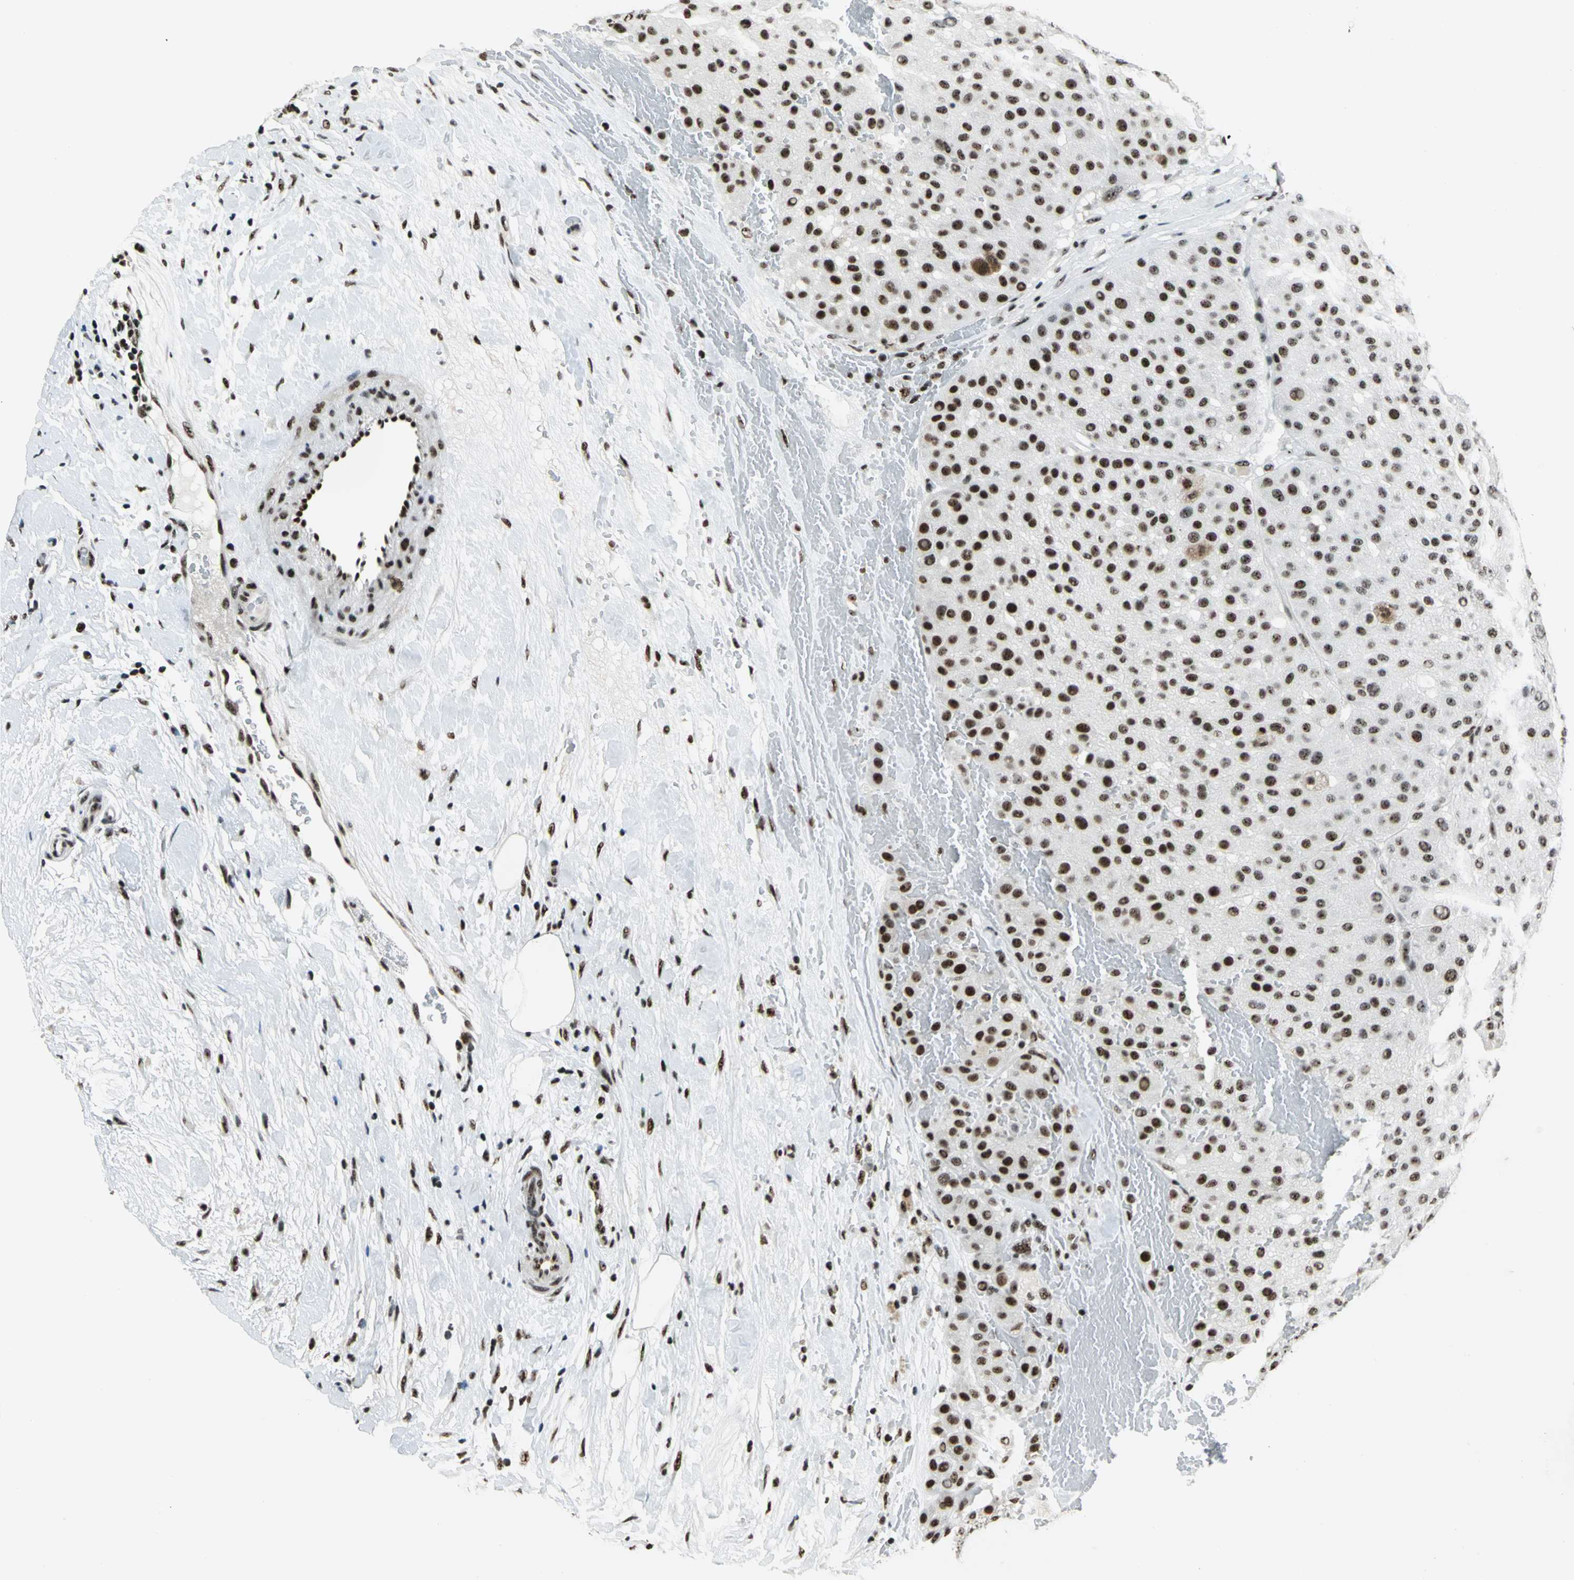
{"staining": {"intensity": "weak", "quantity": "25%-75%", "location": "nuclear"}, "tissue": "melanoma", "cell_type": "Tumor cells", "image_type": "cancer", "snomed": [{"axis": "morphology", "description": "Normal tissue, NOS"}, {"axis": "morphology", "description": "Malignant melanoma, Metastatic site"}, {"axis": "topography", "description": "Skin"}], "caption": "A photomicrograph of melanoma stained for a protein demonstrates weak nuclear brown staining in tumor cells.", "gene": "UBTF", "patient": {"sex": "male", "age": 41}}